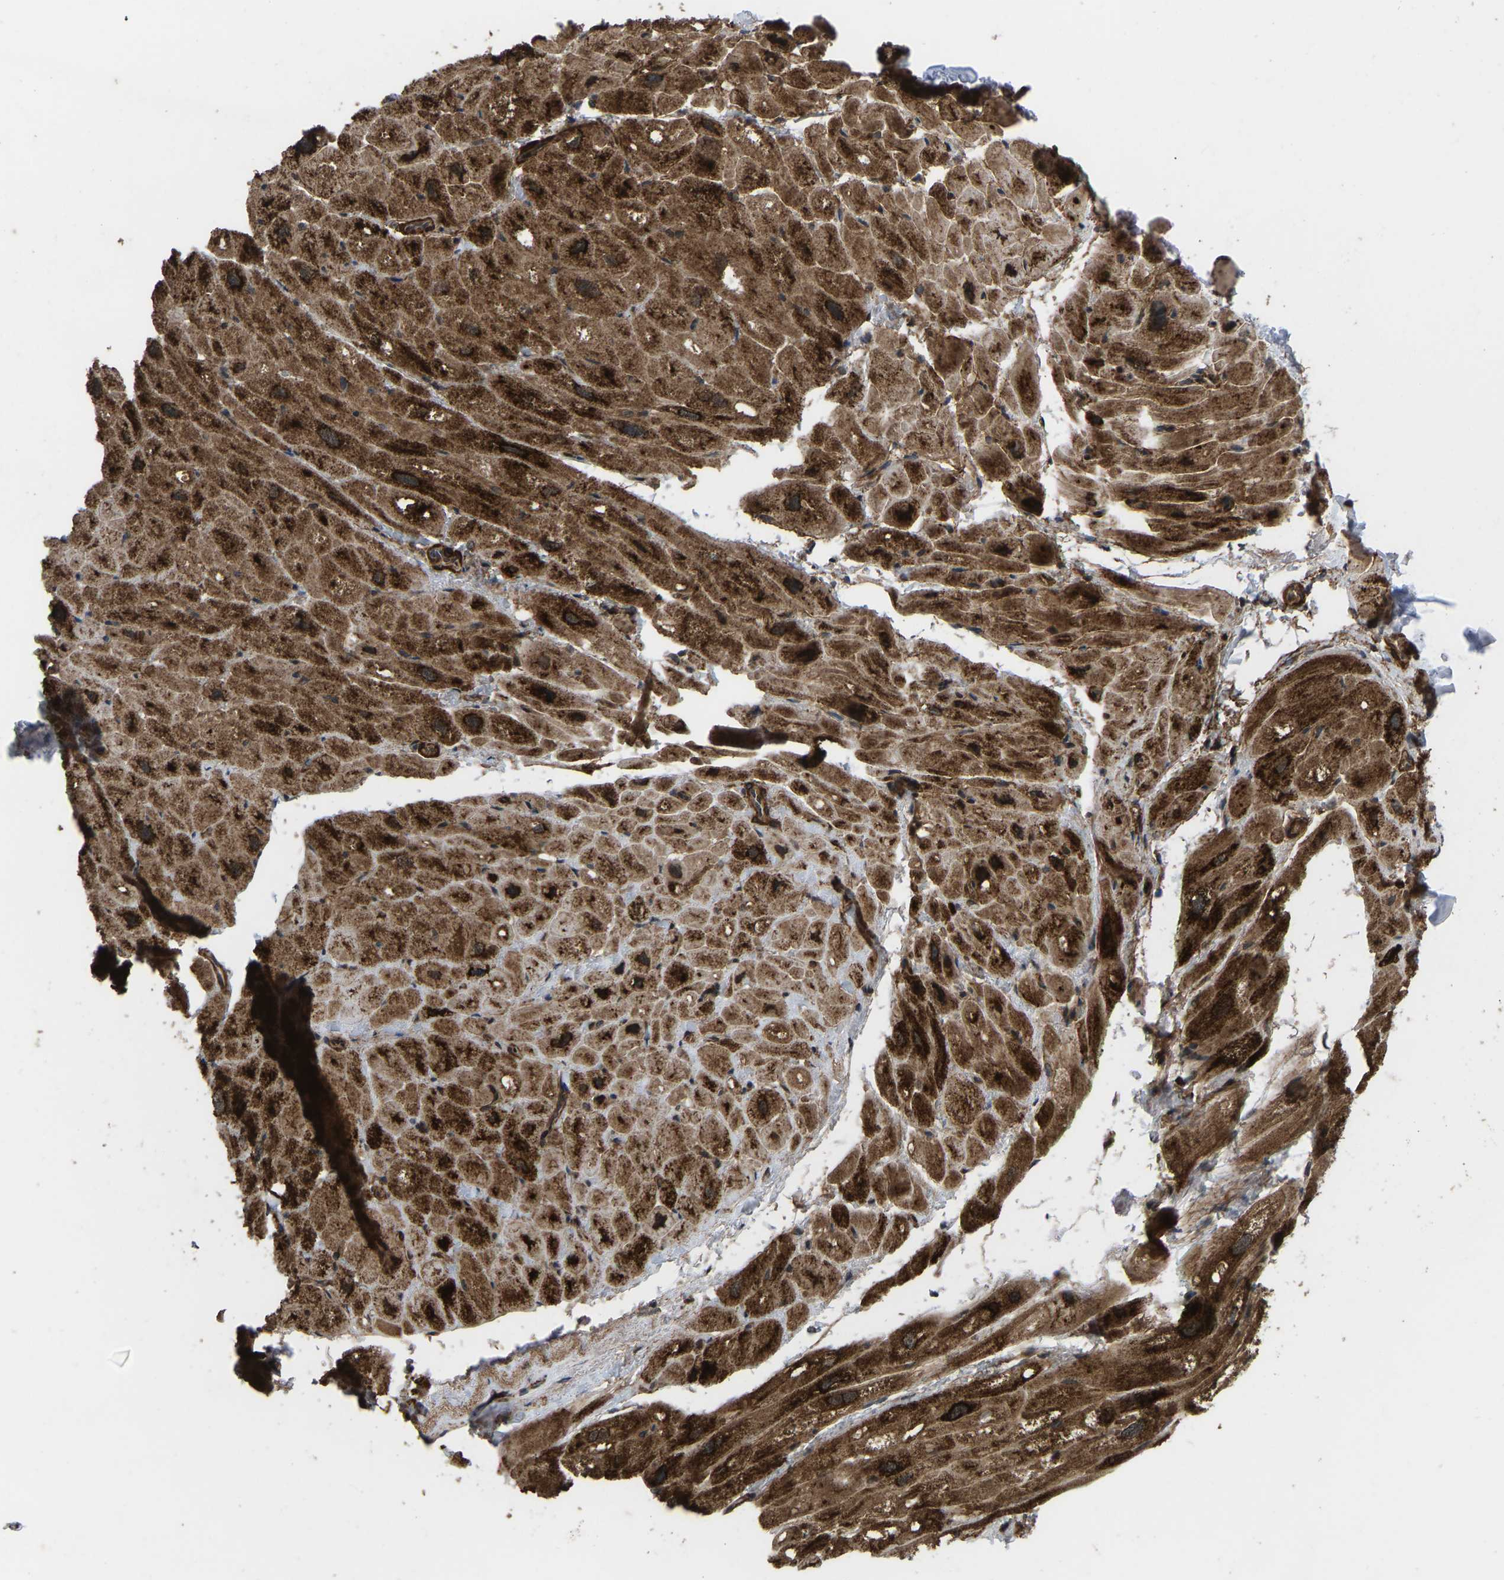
{"staining": {"intensity": "strong", "quantity": ">75%", "location": "cytoplasmic/membranous,nuclear"}, "tissue": "adrenal gland", "cell_type": "Glandular cells", "image_type": "normal", "snomed": [{"axis": "morphology", "description": "Normal tissue, NOS"}, {"axis": "topography", "description": "Adrenal gland"}], "caption": "High-power microscopy captured an immunohistochemistry micrograph of unremarkable adrenal gland, revealing strong cytoplasmic/membranous,nuclear expression in about >75% of glandular cells. Using DAB (3,3'-diaminobenzidine) (brown) and hematoxylin (blue) stains, captured at high magnification using brightfield microscopy.", "gene": "CYP7B1", "patient": {"sex": "female", "age": 44}}